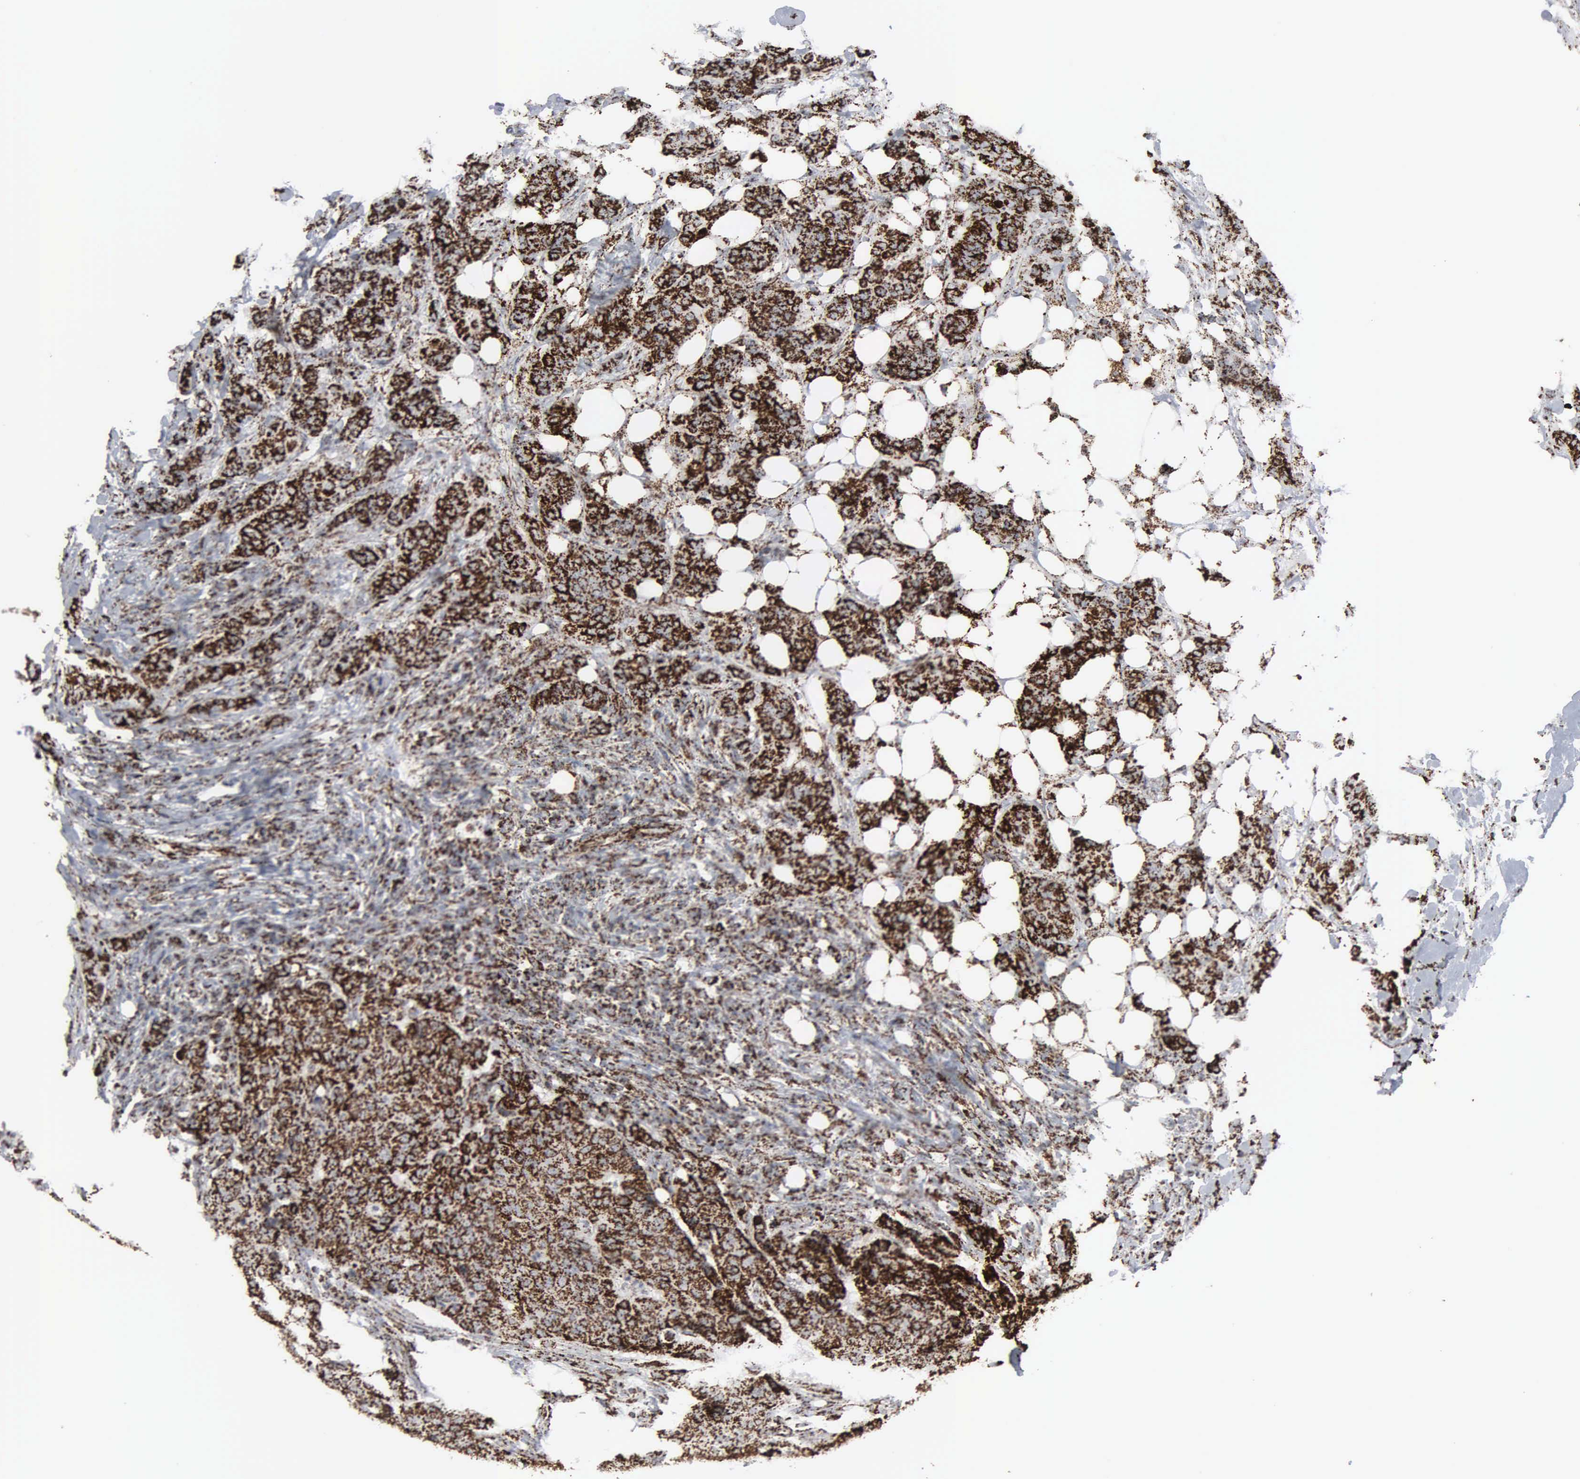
{"staining": {"intensity": "strong", "quantity": ">75%", "location": "cytoplasmic/membranous"}, "tissue": "breast cancer", "cell_type": "Tumor cells", "image_type": "cancer", "snomed": [{"axis": "morphology", "description": "Duct carcinoma"}, {"axis": "topography", "description": "Breast"}], "caption": "Immunohistochemical staining of breast intraductal carcinoma shows high levels of strong cytoplasmic/membranous protein staining in about >75% of tumor cells.", "gene": "HSPA9", "patient": {"sex": "female", "age": 40}}